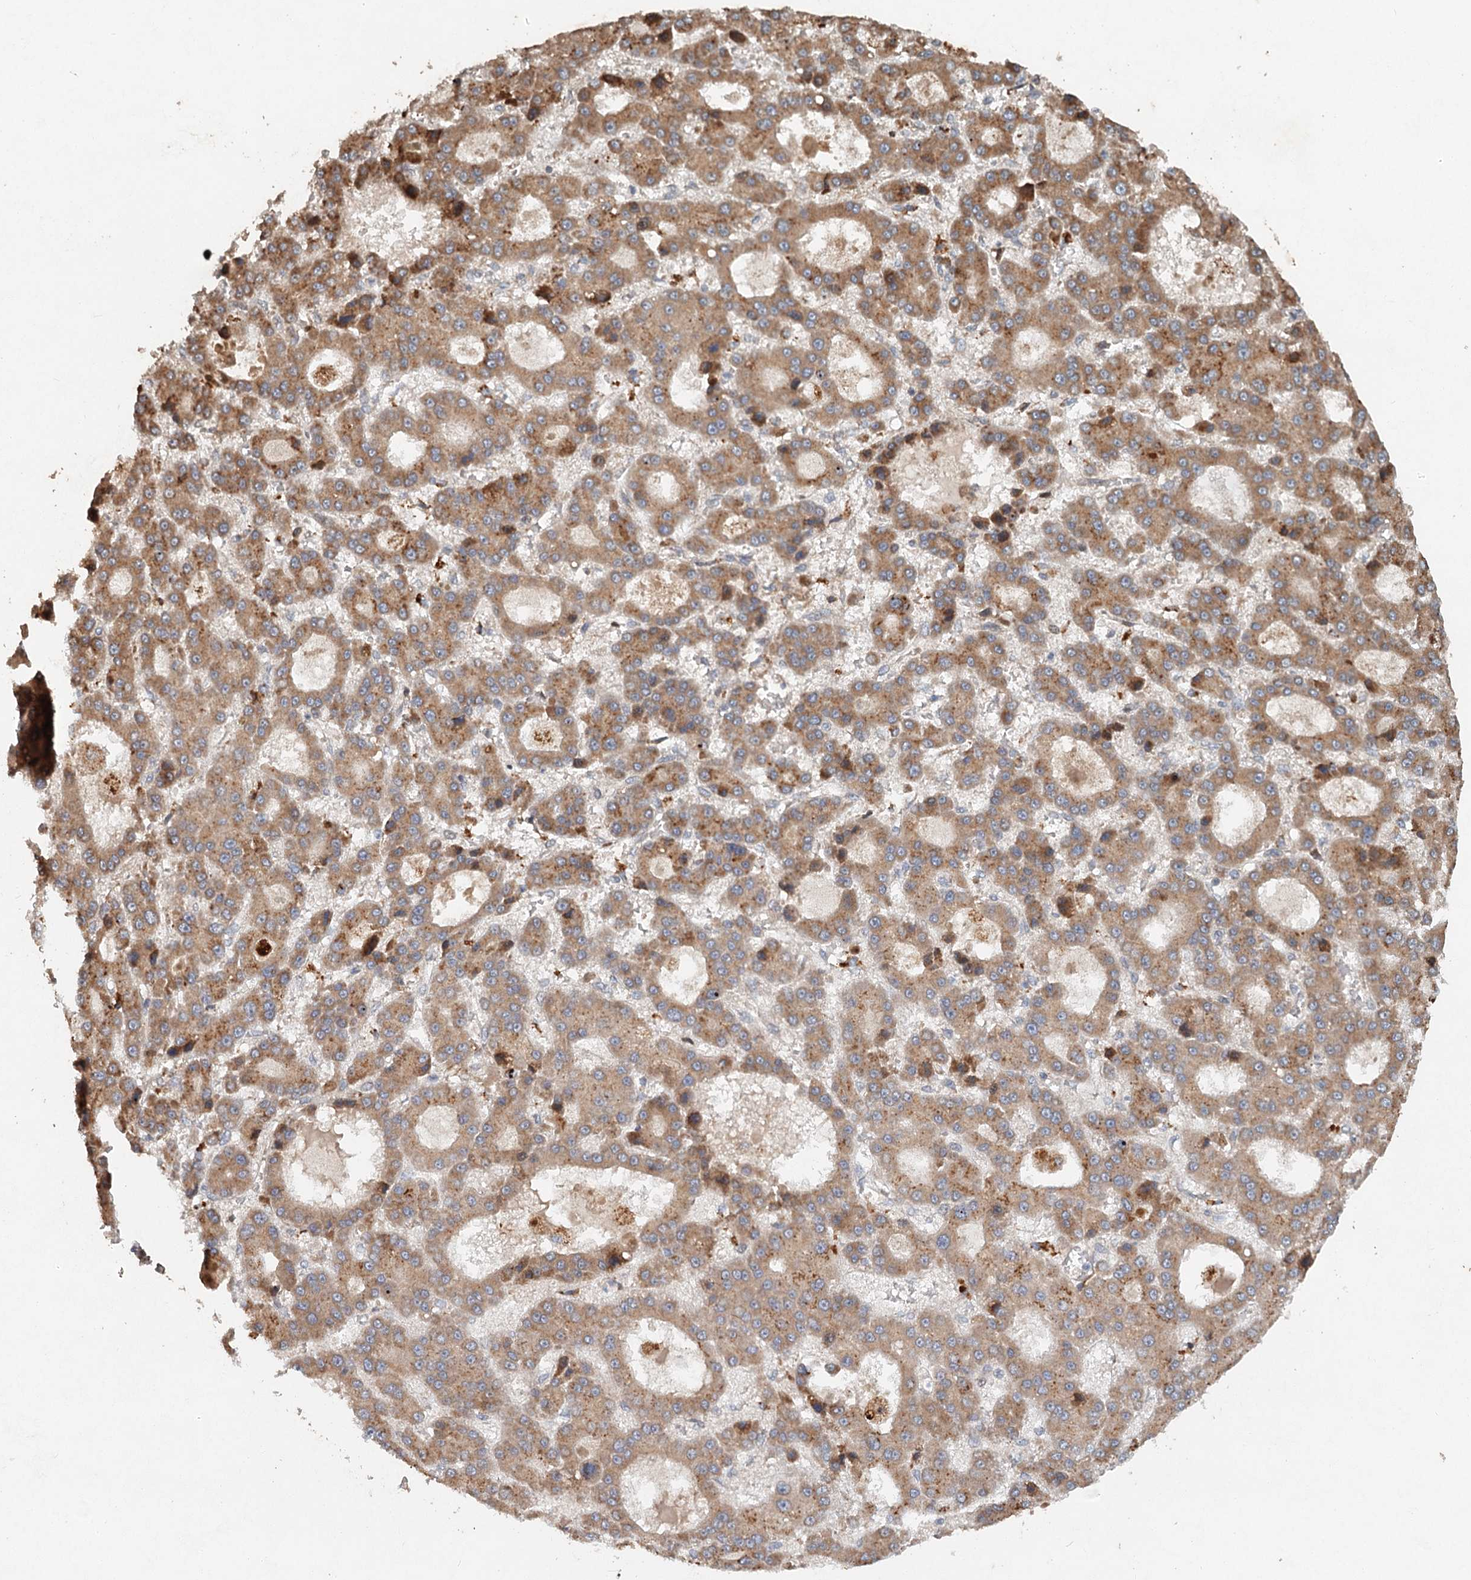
{"staining": {"intensity": "moderate", "quantity": ">75%", "location": "cytoplasmic/membranous"}, "tissue": "liver cancer", "cell_type": "Tumor cells", "image_type": "cancer", "snomed": [{"axis": "morphology", "description": "Carcinoma, Hepatocellular, NOS"}, {"axis": "topography", "description": "Liver"}], "caption": "Human liver hepatocellular carcinoma stained with a brown dye exhibits moderate cytoplasmic/membranous positive positivity in about >75% of tumor cells.", "gene": "SRPX2", "patient": {"sex": "male", "age": 70}}